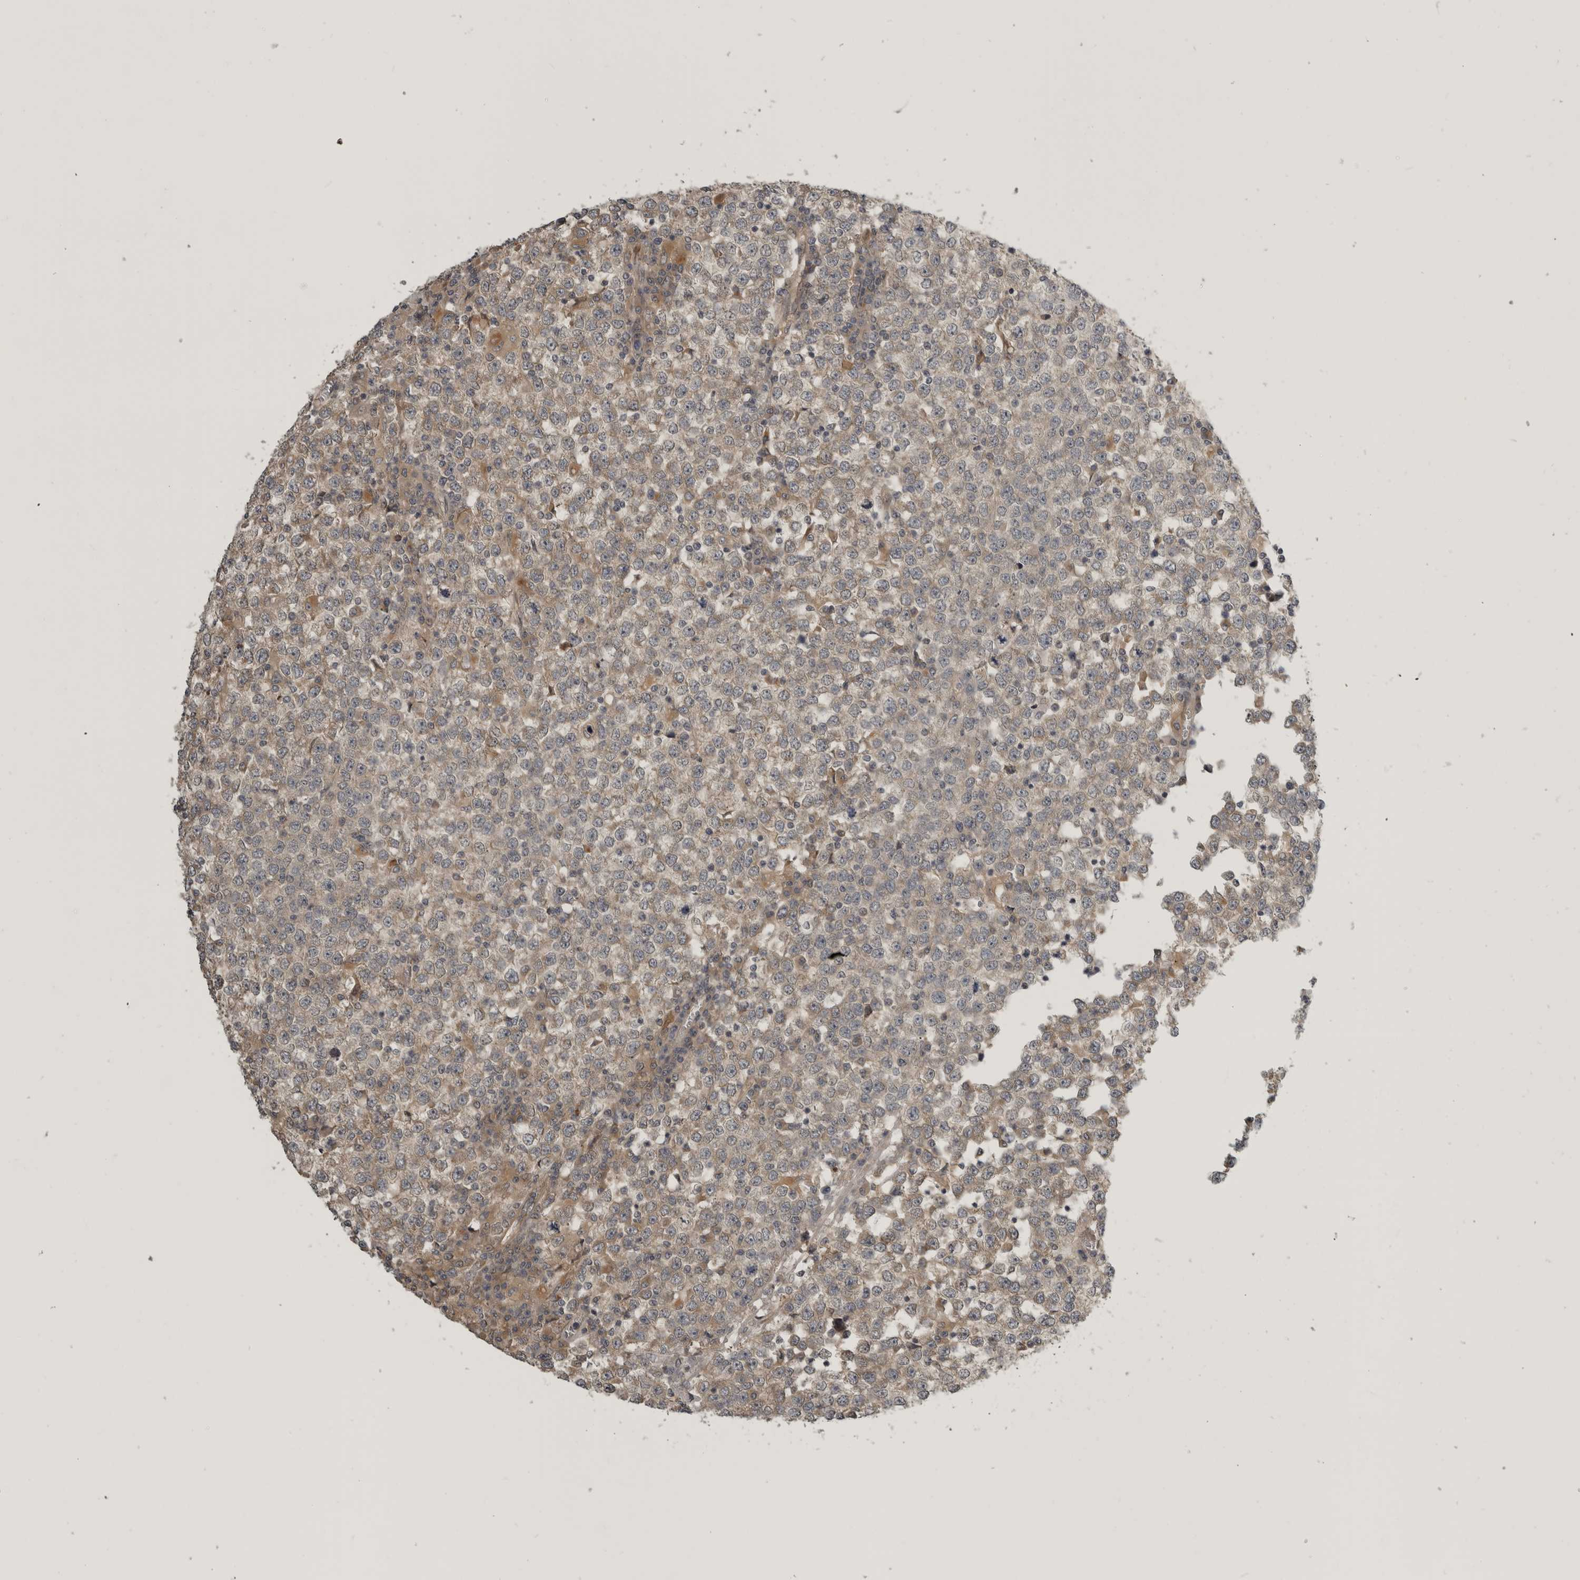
{"staining": {"intensity": "weak", "quantity": "<25%", "location": "cytoplasmic/membranous"}, "tissue": "testis cancer", "cell_type": "Tumor cells", "image_type": "cancer", "snomed": [{"axis": "morphology", "description": "Seminoma, NOS"}, {"axis": "topography", "description": "Testis"}], "caption": "Immunohistochemical staining of testis cancer exhibits no significant staining in tumor cells.", "gene": "CUEDC1", "patient": {"sex": "male", "age": 65}}